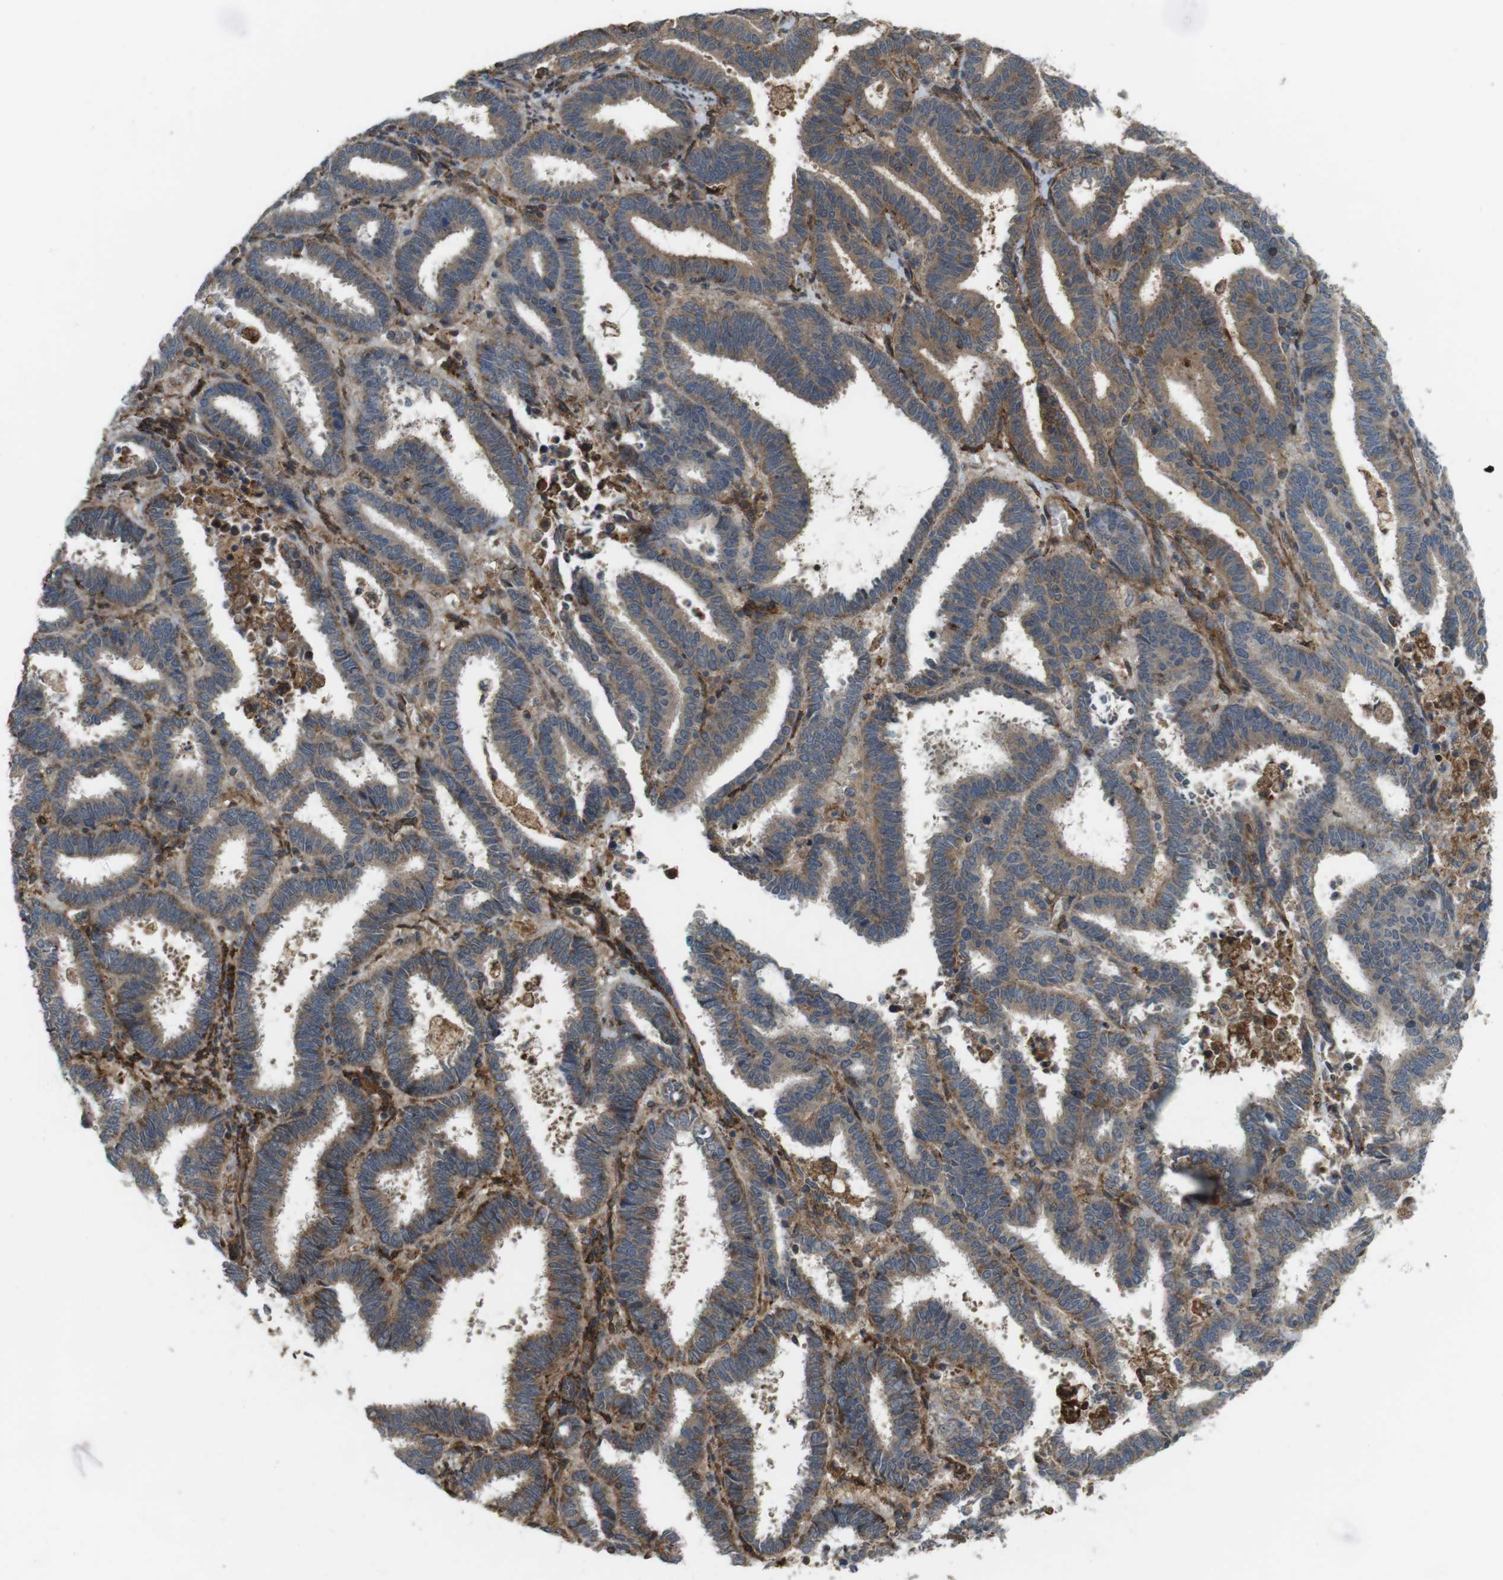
{"staining": {"intensity": "weak", "quantity": ">75%", "location": "cytoplasmic/membranous"}, "tissue": "endometrial cancer", "cell_type": "Tumor cells", "image_type": "cancer", "snomed": [{"axis": "morphology", "description": "Adenocarcinoma, NOS"}, {"axis": "topography", "description": "Uterus"}], "caption": "Endometrial cancer (adenocarcinoma) tissue shows weak cytoplasmic/membranous positivity in about >75% of tumor cells, visualized by immunohistochemistry.", "gene": "DDAH2", "patient": {"sex": "female", "age": 83}}